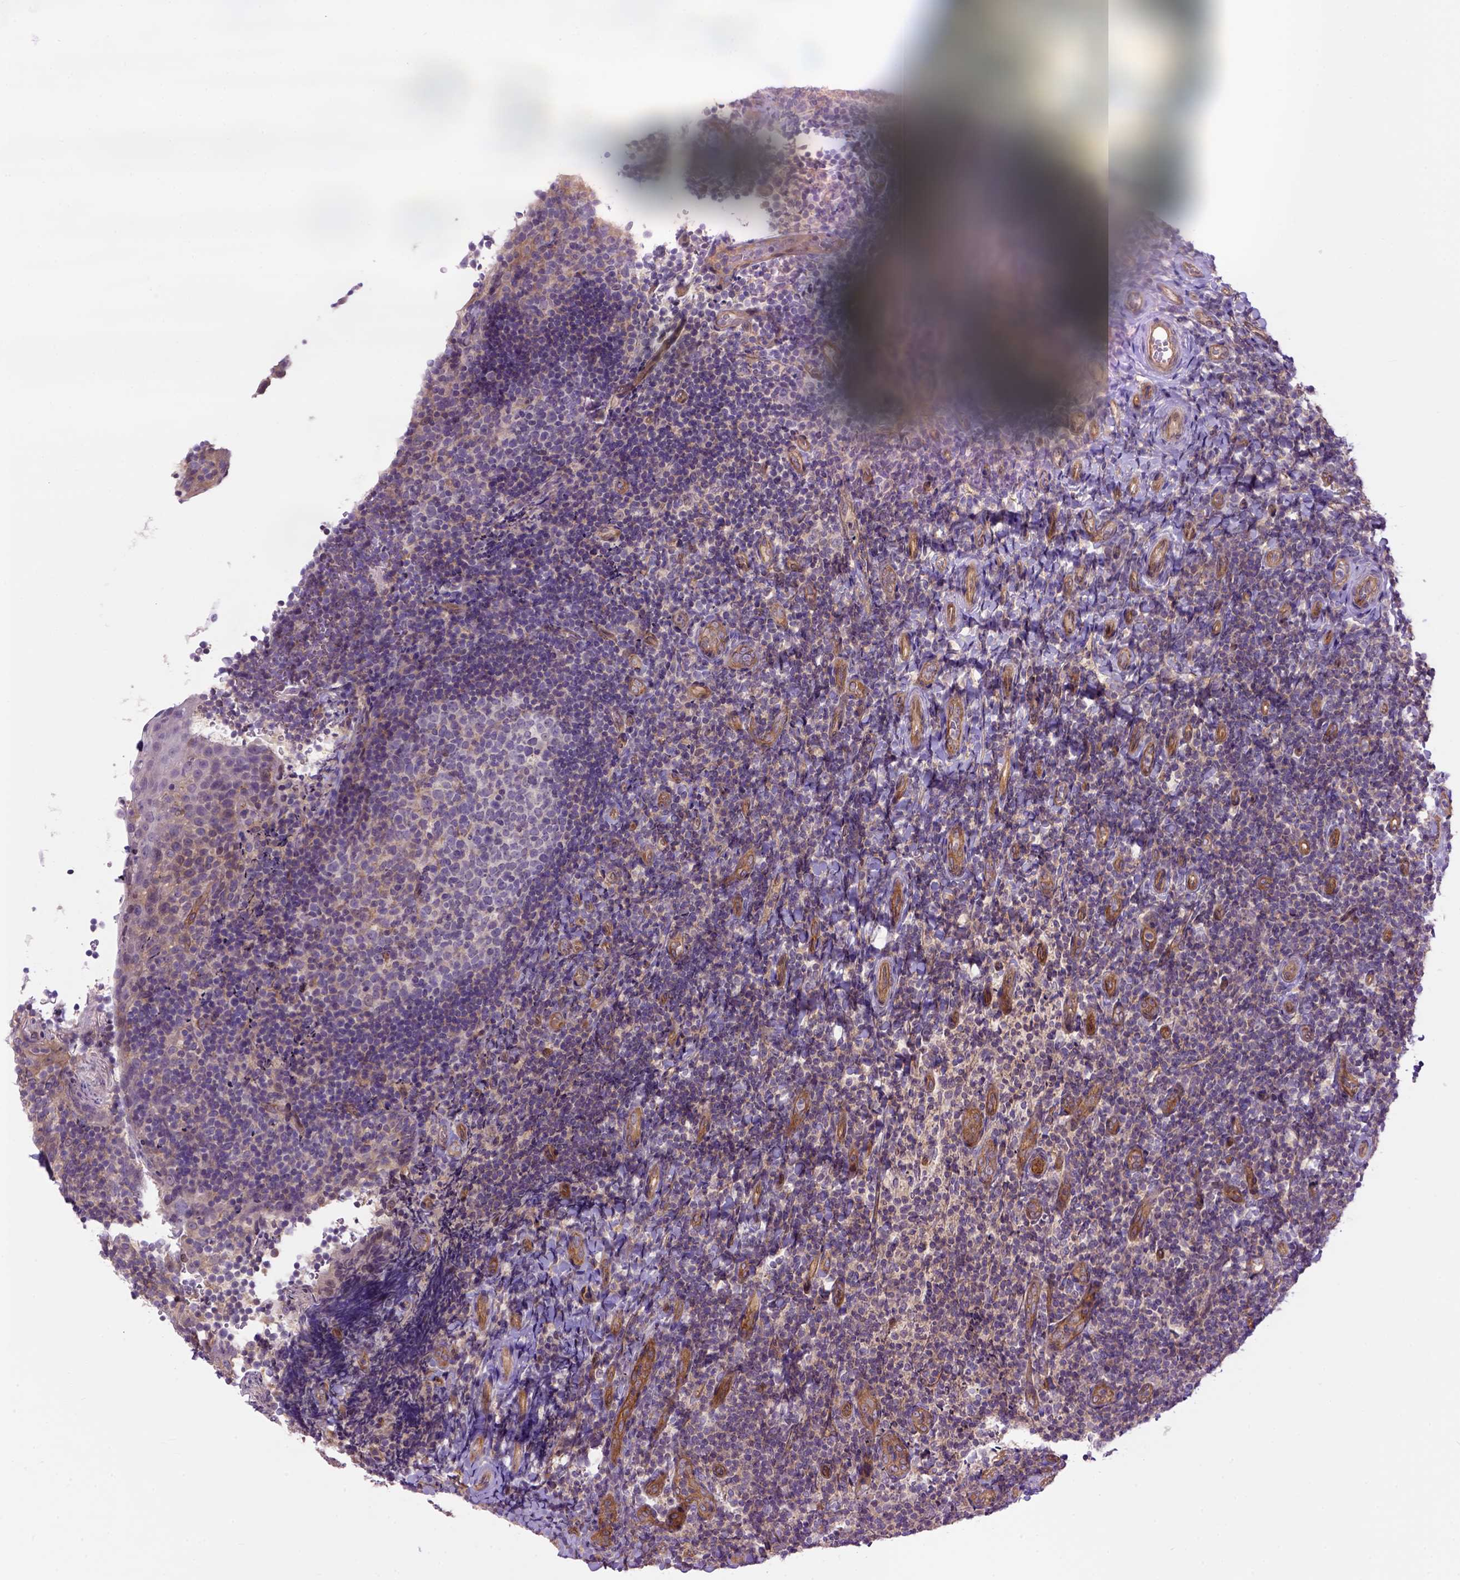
{"staining": {"intensity": "moderate", "quantity": "<25%", "location": "cytoplasmic/membranous"}, "tissue": "tonsil", "cell_type": "Germinal center cells", "image_type": "normal", "snomed": [{"axis": "morphology", "description": "Normal tissue, NOS"}, {"axis": "topography", "description": "Tonsil"}], "caption": "A photomicrograph showing moderate cytoplasmic/membranous positivity in approximately <25% of germinal center cells in unremarkable tonsil, as visualized by brown immunohistochemical staining.", "gene": "CASKIN2", "patient": {"sex": "female", "age": 10}}